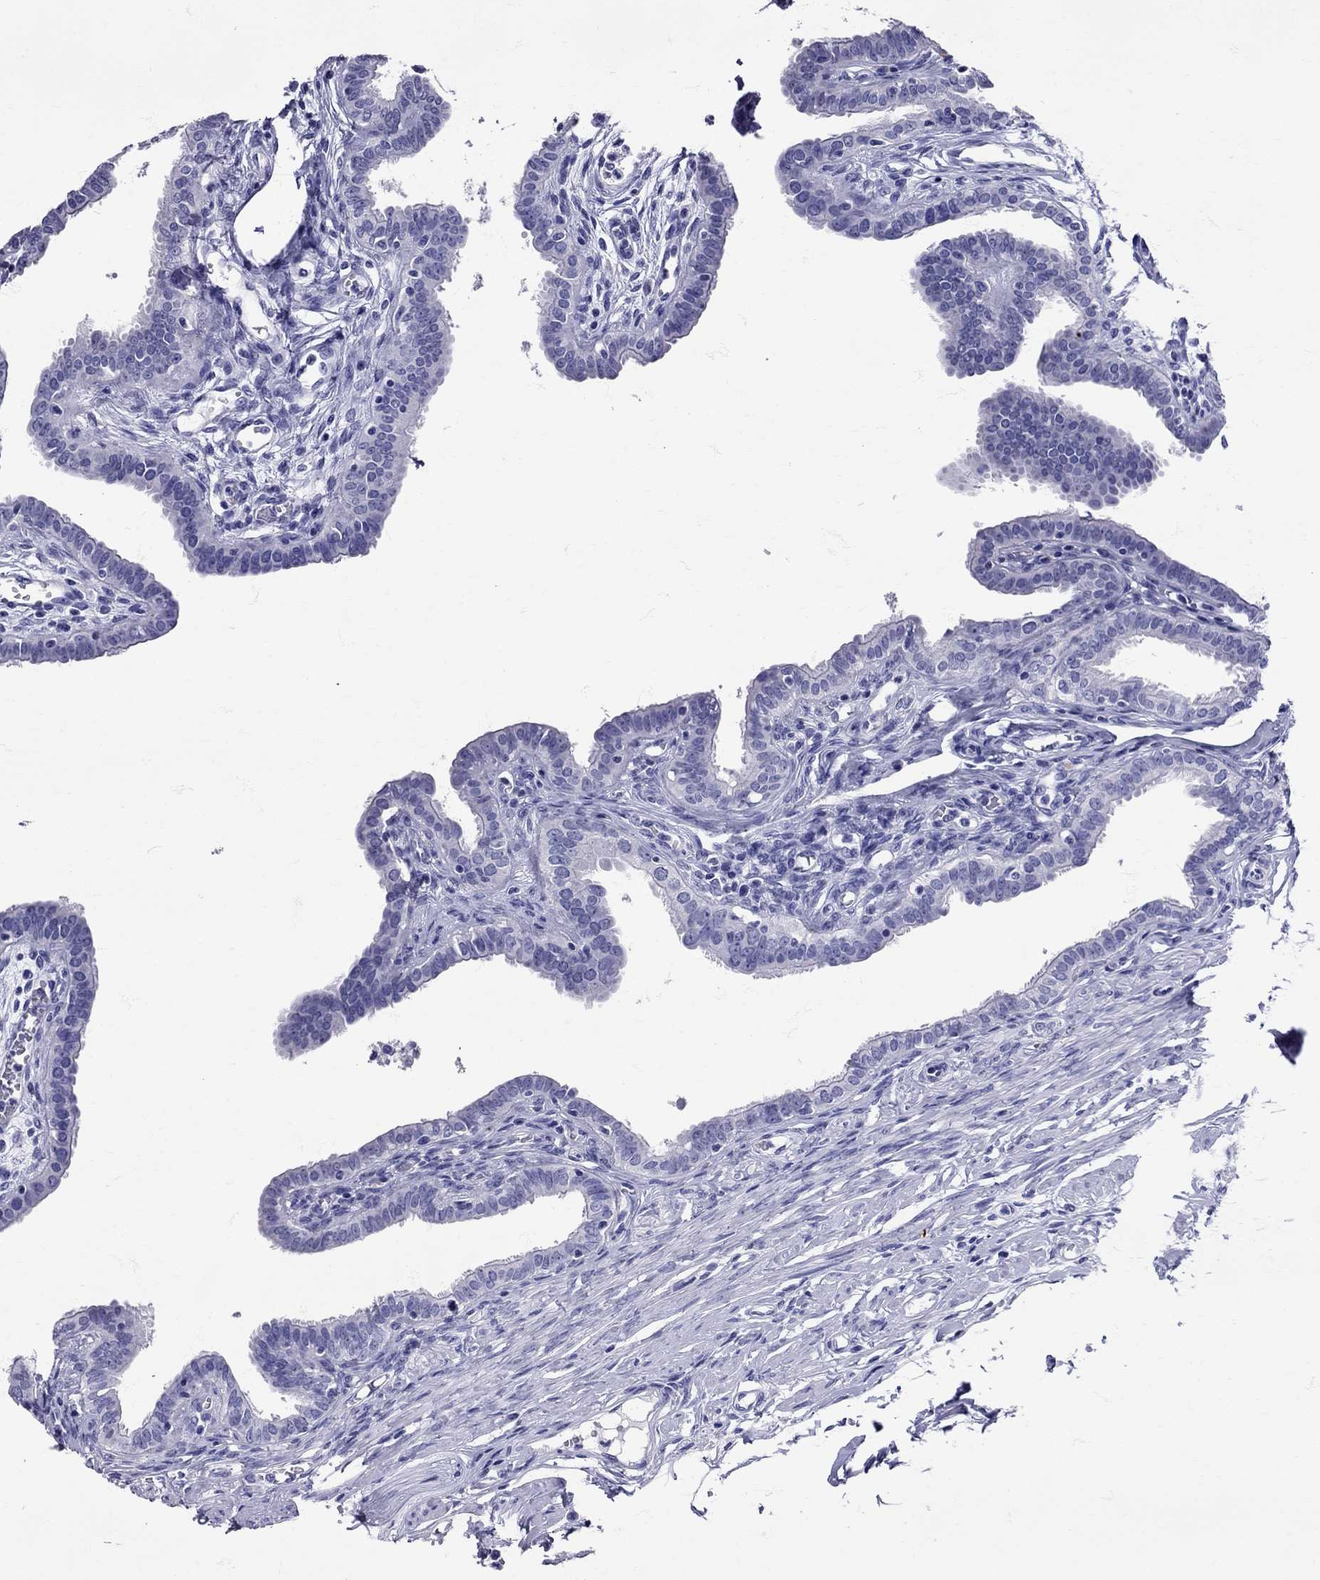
{"staining": {"intensity": "negative", "quantity": "none", "location": "none"}, "tissue": "fallopian tube", "cell_type": "Glandular cells", "image_type": "normal", "snomed": [{"axis": "morphology", "description": "Normal tissue, NOS"}, {"axis": "morphology", "description": "Carcinoma, endometroid"}, {"axis": "topography", "description": "Fallopian tube"}, {"axis": "topography", "description": "Ovary"}], "caption": "DAB immunohistochemical staining of unremarkable human fallopian tube exhibits no significant positivity in glandular cells. Brightfield microscopy of IHC stained with DAB (3,3'-diaminobenzidine) (brown) and hematoxylin (blue), captured at high magnification.", "gene": "AVP", "patient": {"sex": "female", "age": 42}}